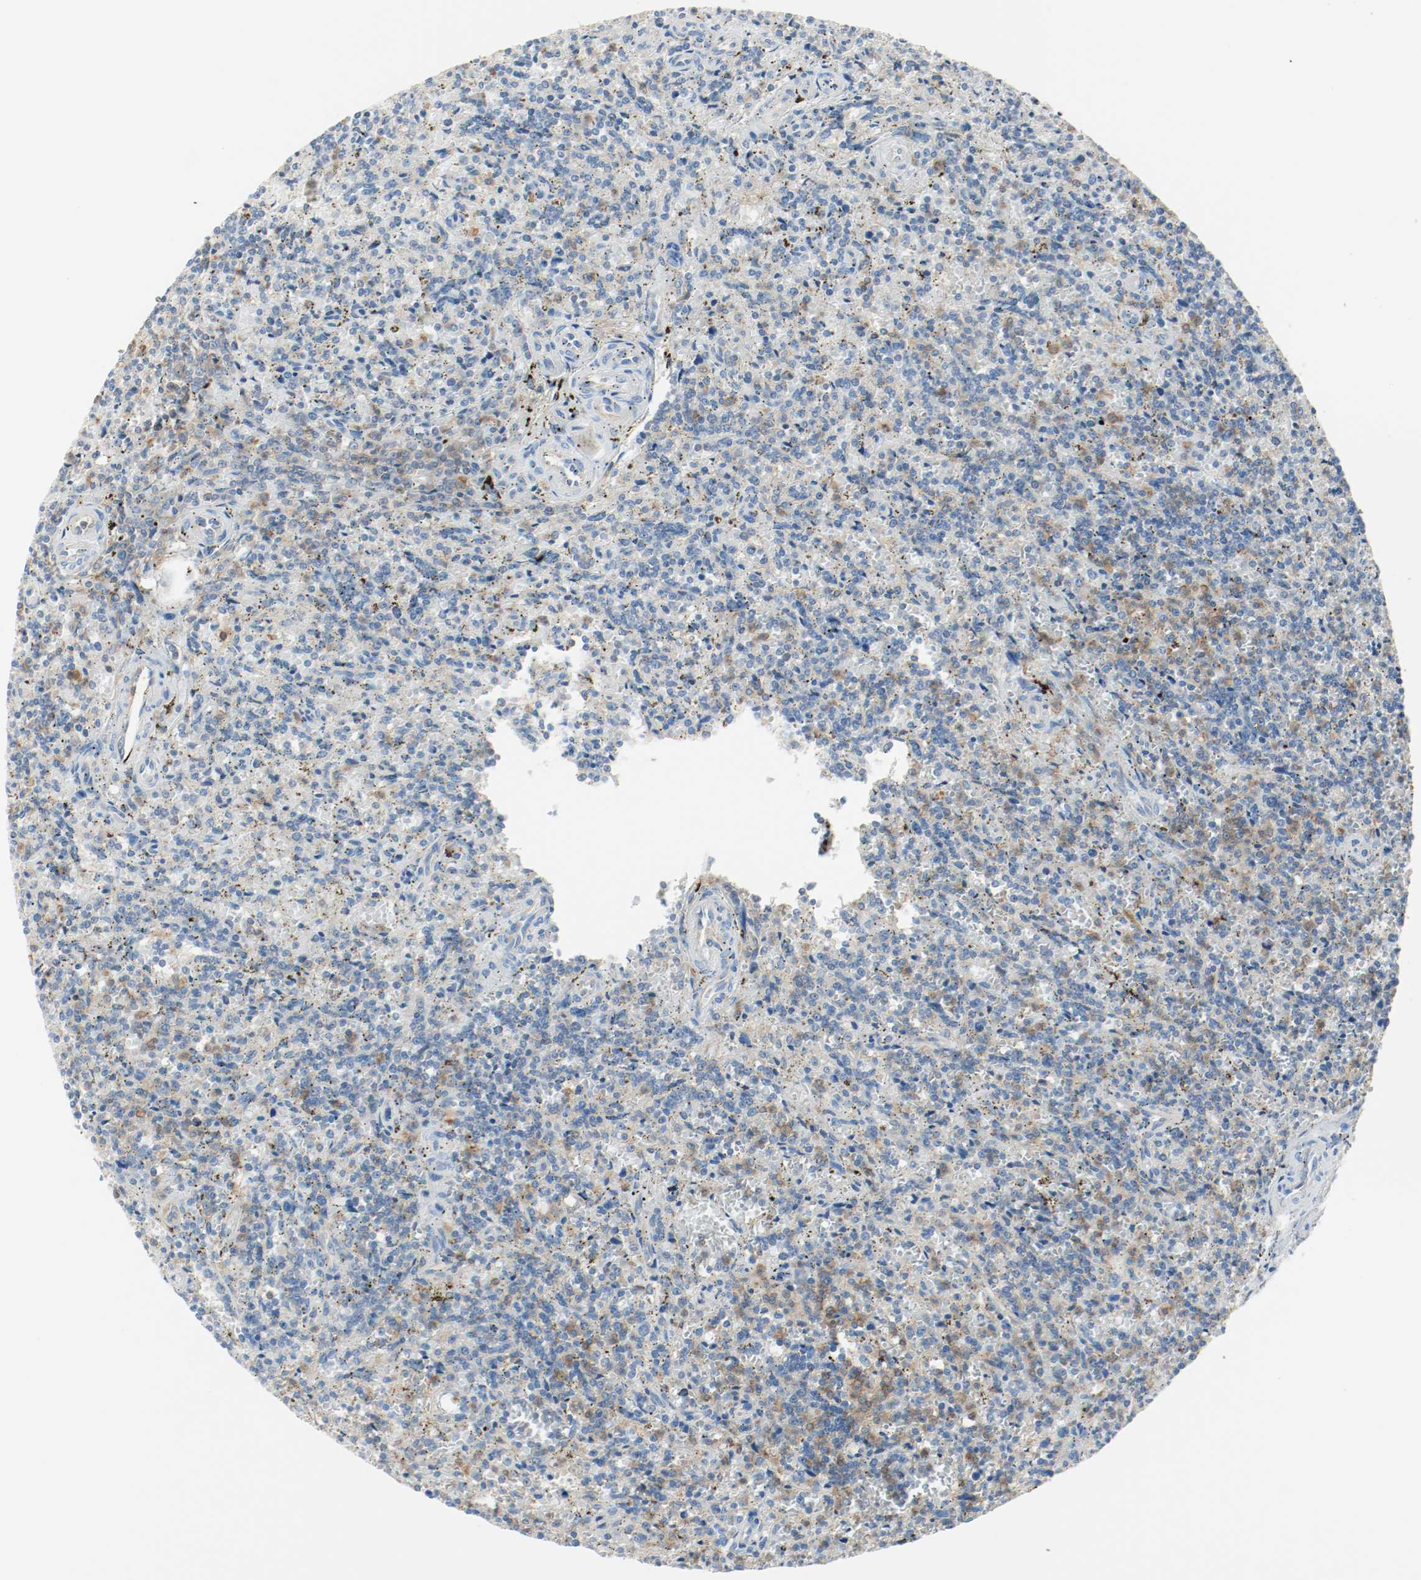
{"staining": {"intensity": "moderate", "quantity": "25%-75%", "location": "cytoplasmic/membranous"}, "tissue": "lymphoma", "cell_type": "Tumor cells", "image_type": "cancer", "snomed": [{"axis": "morphology", "description": "Malignant lymphoma, non-Hodgkin's type, Low grade"}, {"axis": "topography", "description": "Spleen"}], "caption": "High-magnification brightfield microscopy of lymphoma stained with DAB (3,3'-diaminobenzidine) (brown) and counterstained with hematoxylin (blue). tumor cells exhibit moderate cytoplasmic/membranous expression is appreciated in approximately25%-75% of cells.", "gene": "ARPC1B", "patient": {"sex": "male", "age": 73}}